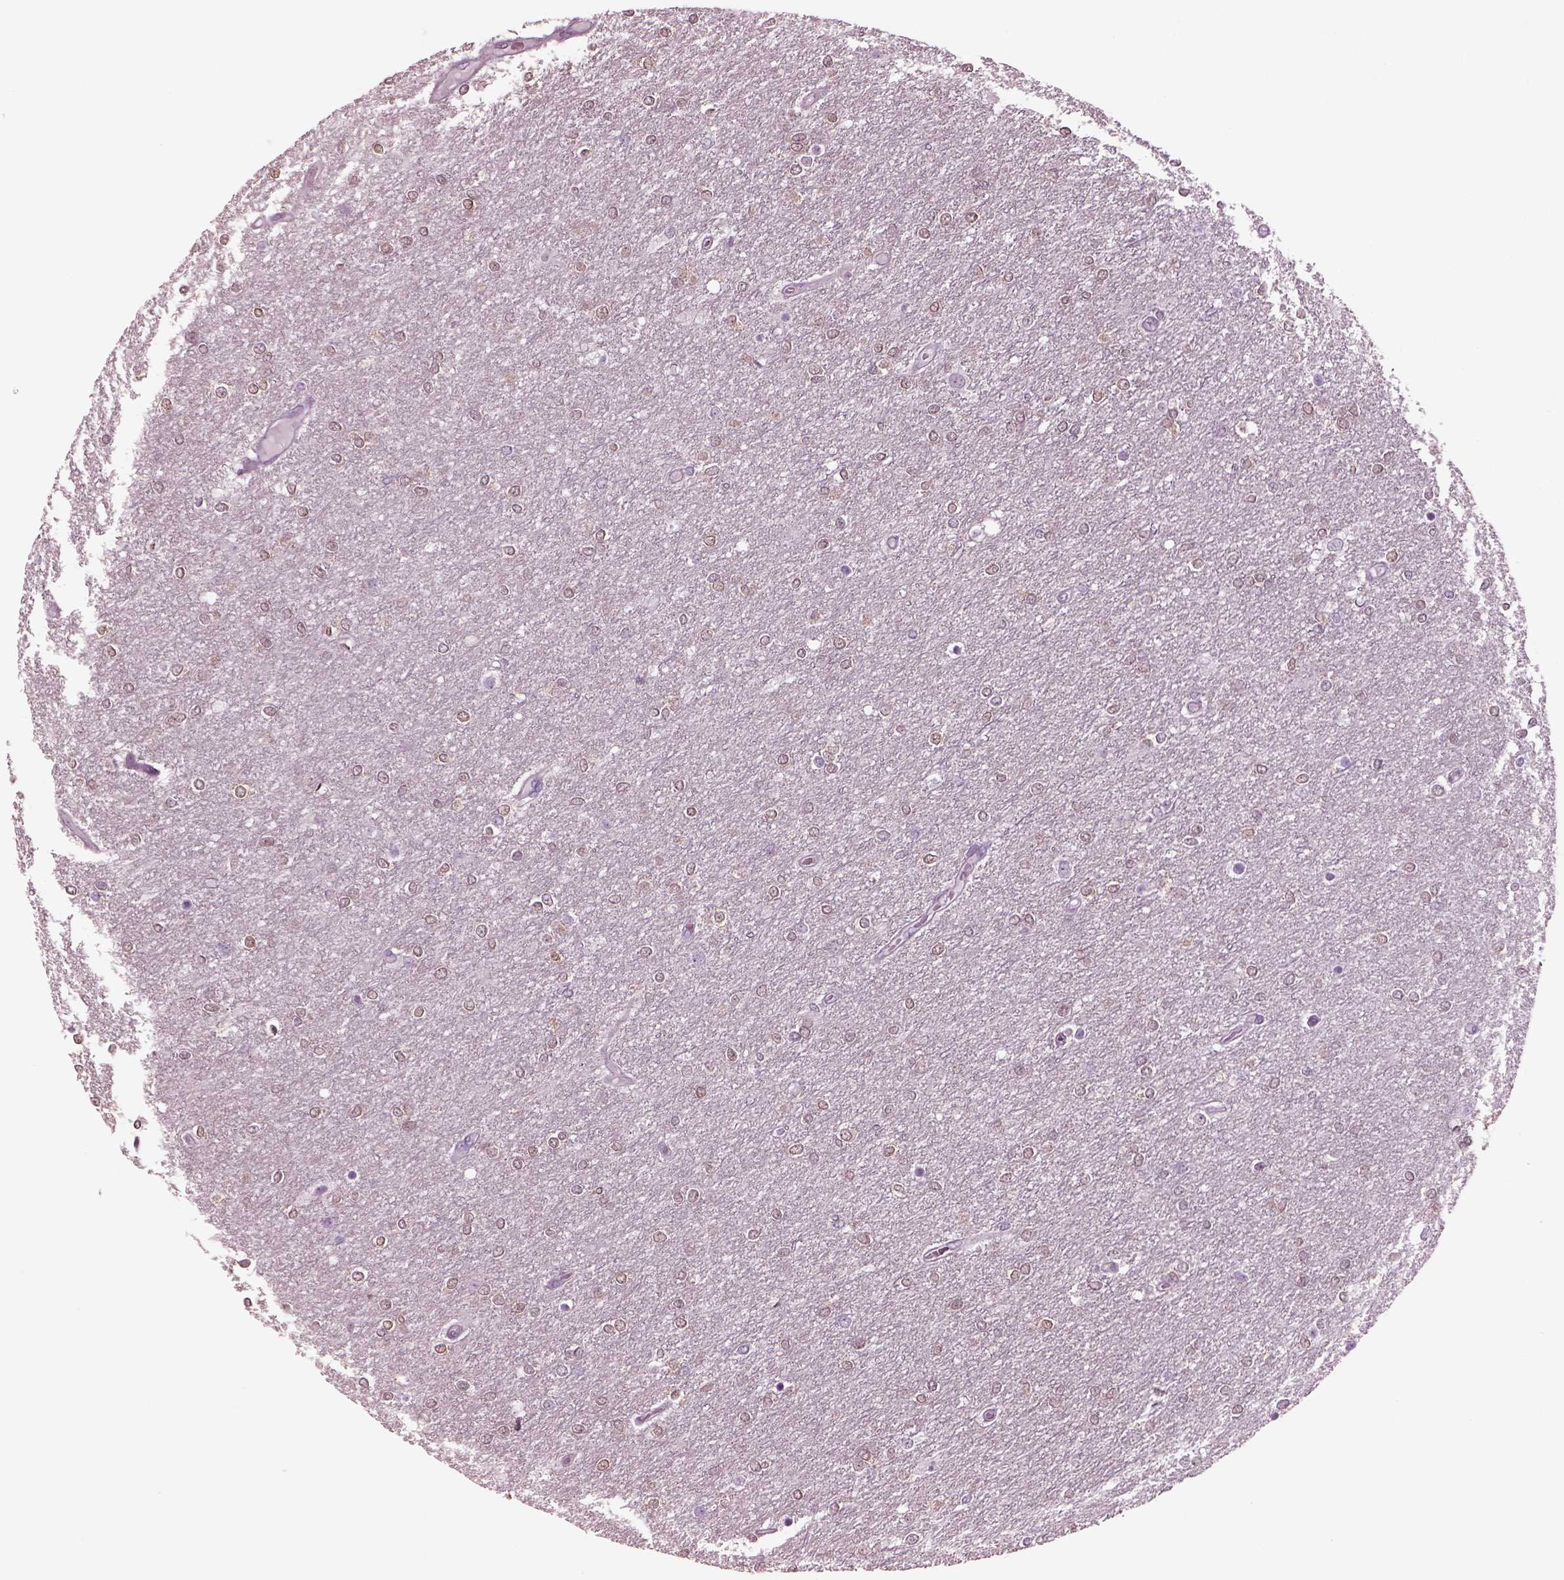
{"staining": {"intensity": "weak", "quantity": "25%-75%", "location": "cytoplasmic/membranous,nuclear"}, "tissue": "glioma", "cell_type": "Tumor cells", "image_type": "cancer", "snomed": [{"axis": "morphology", "description": "Glioma, malignant, High grade"}, {"axis": "topography", "description": "Brain"}], "caption": "Immunohistochemical staining of human malignant high-grade glioma displays weak cytoplasmic/membranous and nuclear protein positivity in about 25%-75% of tumor cells. The staining was performed using DAB (3,3'-diaminobenzidine), with brown indicating positive protein expression. Nuclei are stained blue with hematoxylin.", "gene": "TPPP2", "patient": {"sex": "female", "age": 61}}